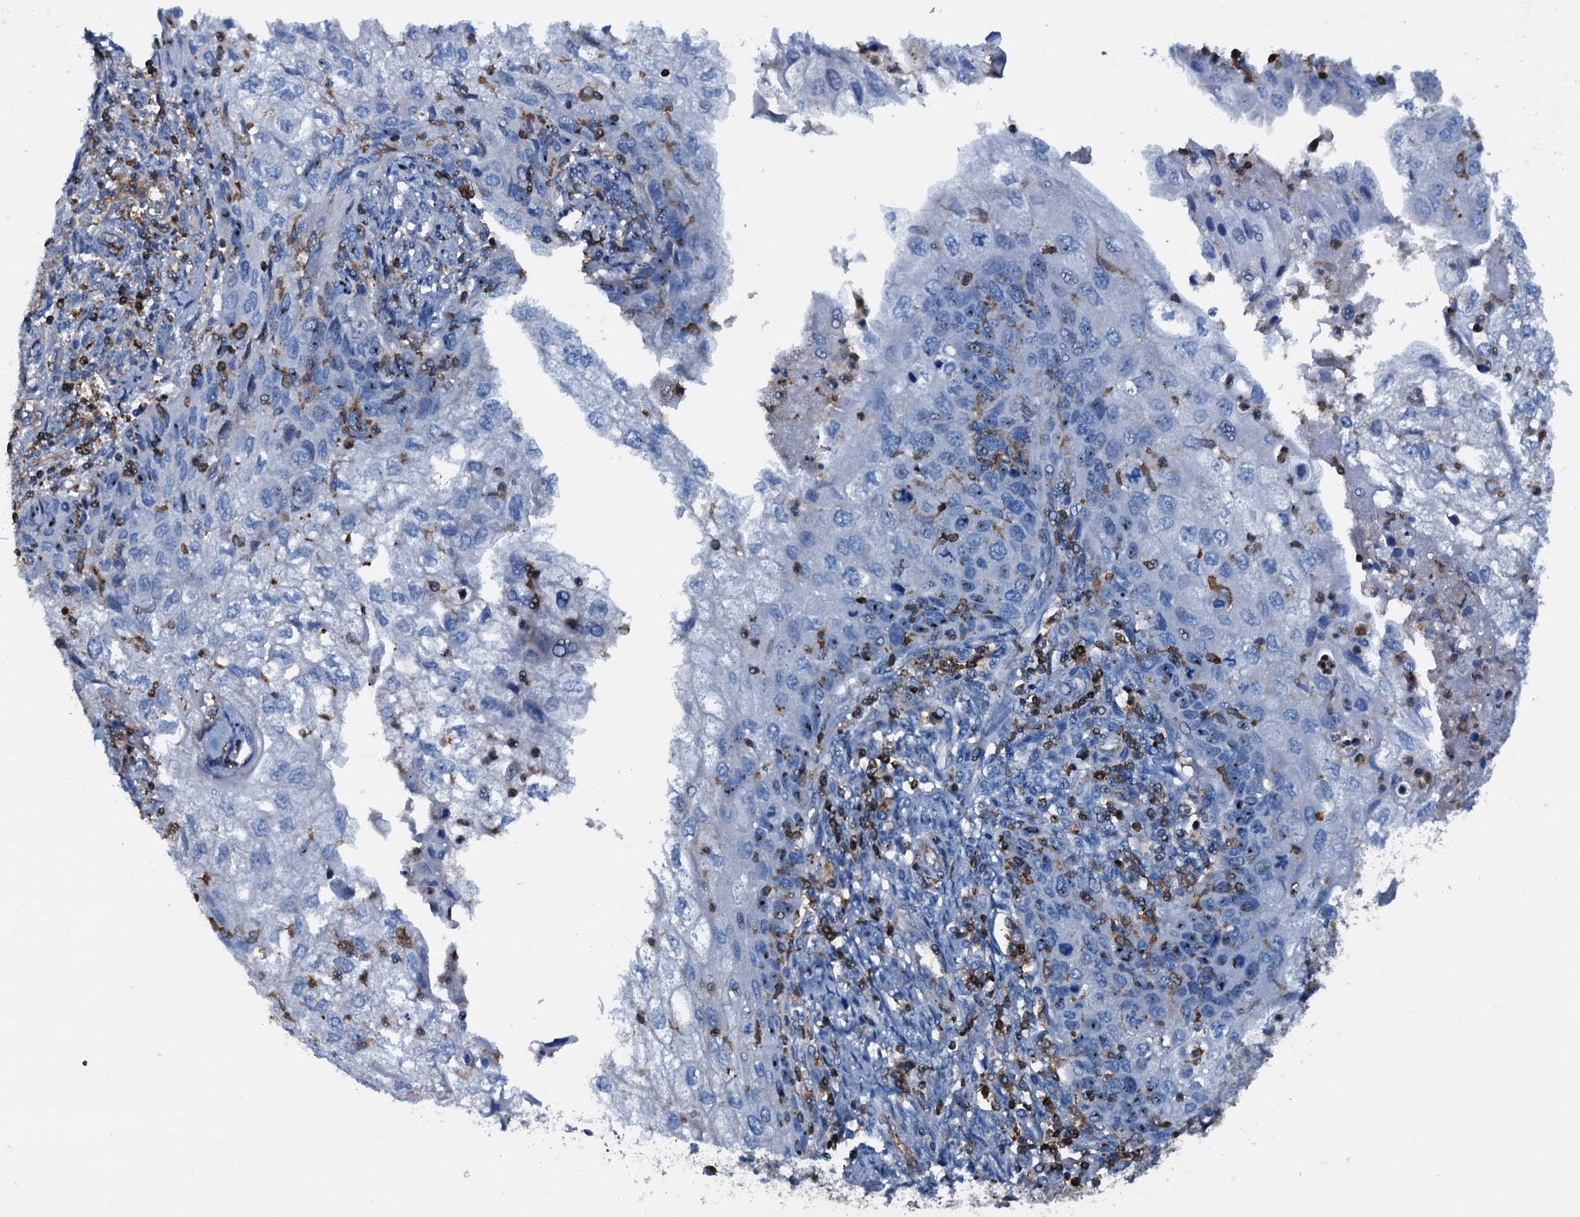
{"staining": {"intensity": "moderate", "quantity": "<25%", "location": "nuclear"}, "tissue": "cervical cancer", "cell_type": "Tumor cells", "image_type": "cancer", "snomed": [{"axis": "morphology", "description": "Squamous cell carcinoma, NOS"}, {"axis": "topography", "description": "Cervix"}], "caption": "This is an image of IHC staining of squamous cell carcinoma (cervical), which shows moderate expression in the nuclear of tumor cells.", "gene": "MS4A4E", "patient": {"sex": "female", "age": 67}}